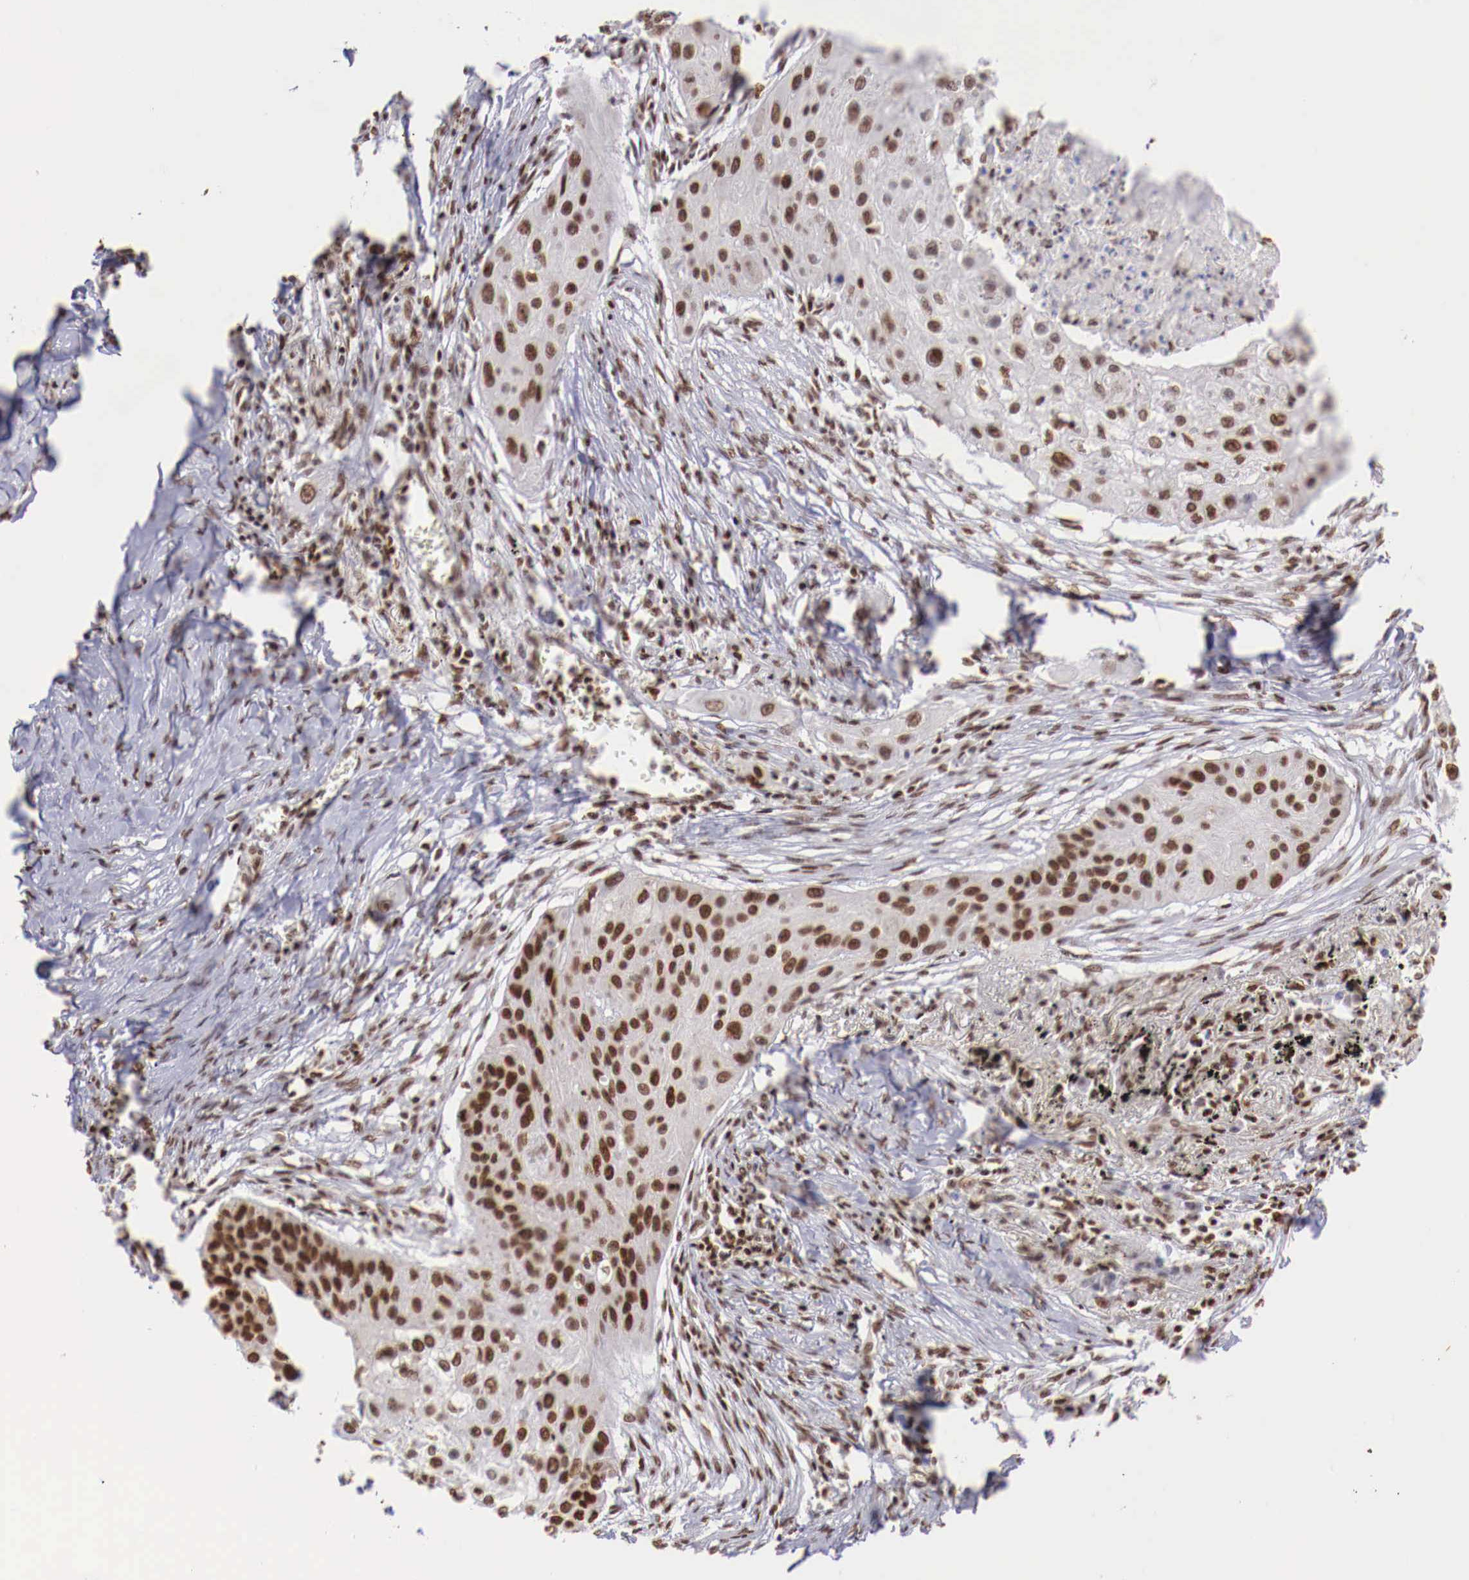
{"staining": {"intensity": "strong", "quantity": ">75%", "location": "nuclear"}, "tissue": "lung cancer", "cell_type": "Tumor cells", "image_type": "cancer", "snomed": [{"axis": "morphology", "description": "Squamous cell carcinoma, NOS"}, {"axis": "topography", "description": "Lung"}], "caption": "Lung squamous cell carcinoma was stained to show a protein in brown. There is high levels of strong nuclear expression in about >75% of tumor cells.", "gene": "MAX", "patient": {"sex": "male", "age": 71}}